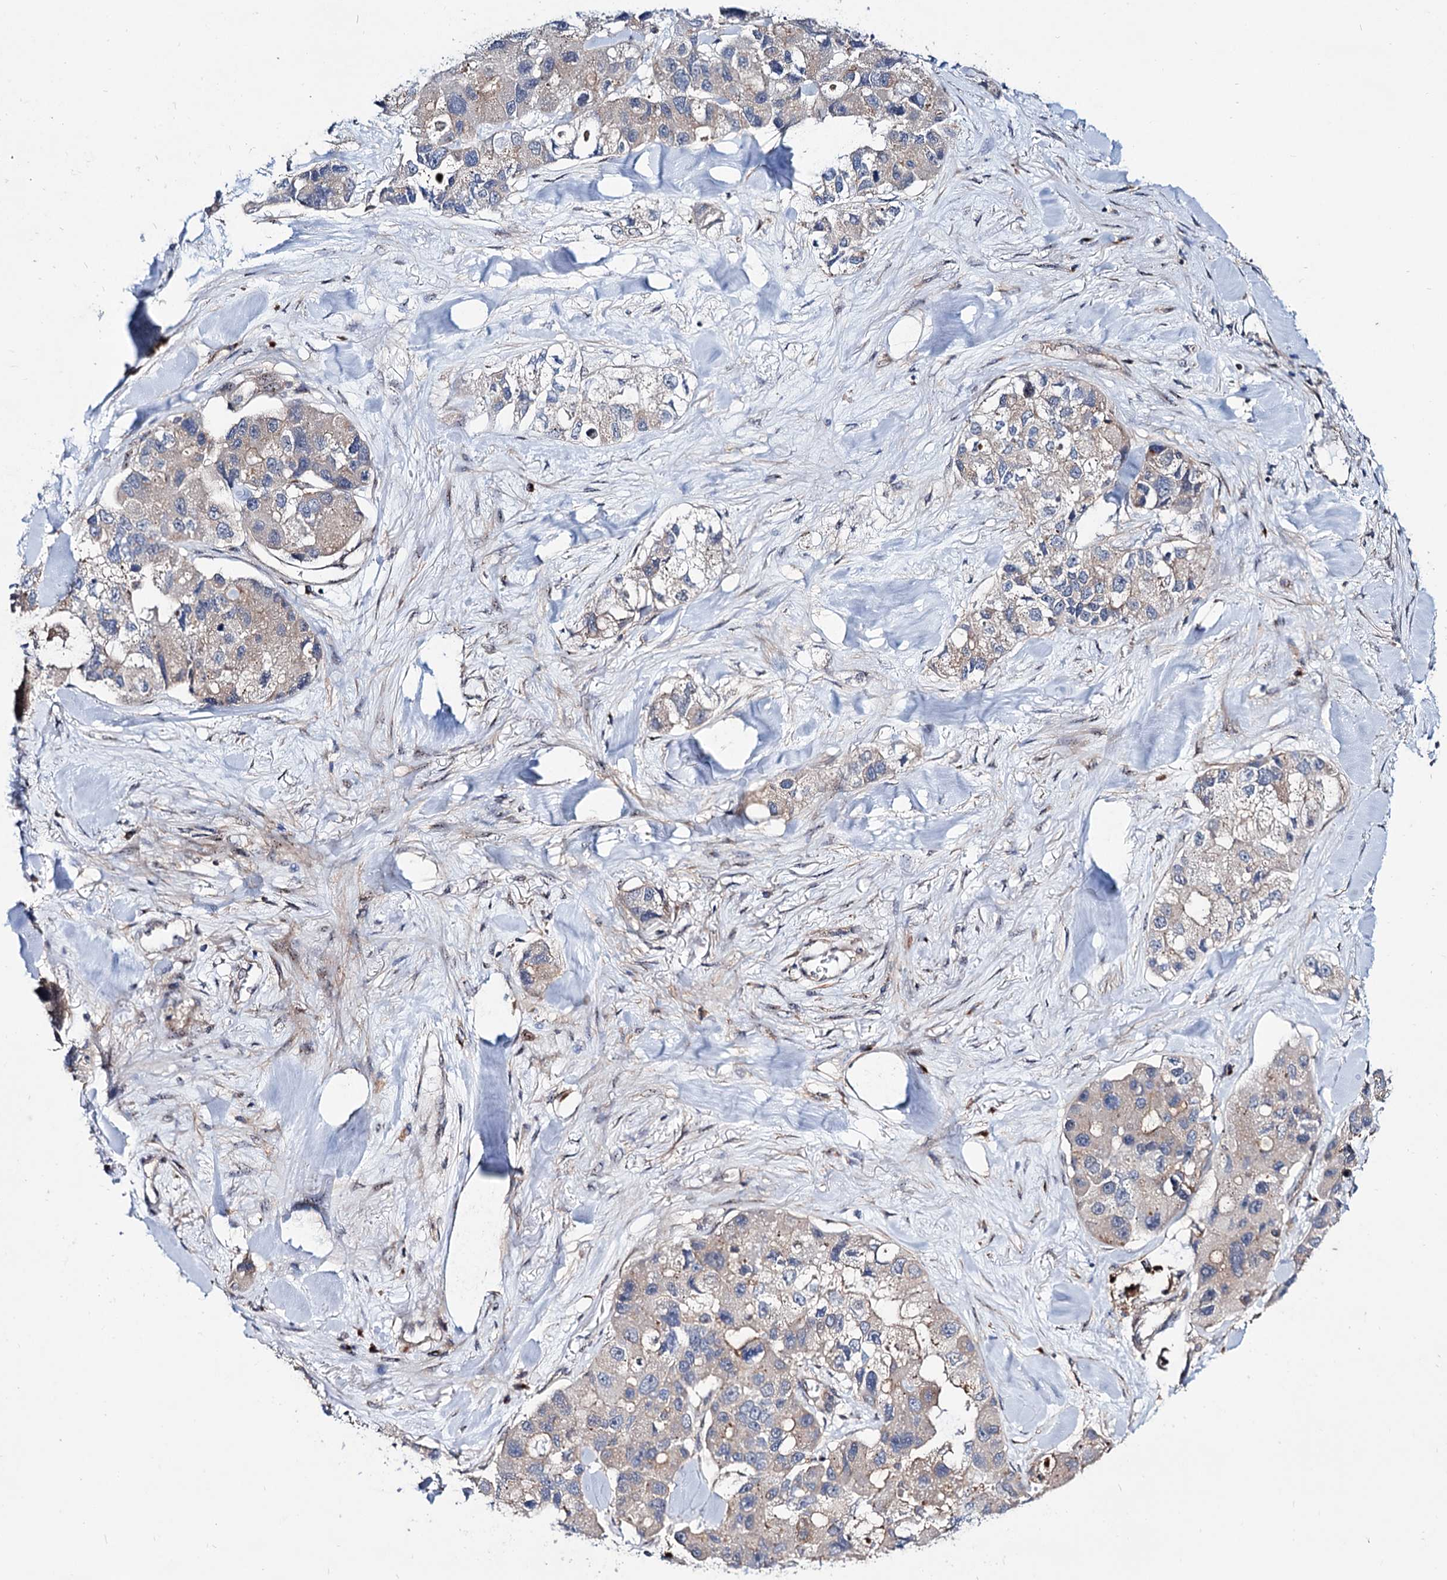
{"staining": {"intensity": "weak", "quantity": "25%-75%", "location": "cytoplasmic/membranous"}, "tissue": "lung cancer", "cell_type": "Tumor cells", "image_type": "cancer", "snomed": [{"axis": "morphology", "description": "Adenocarcinoma, NOS"}, {"axis": "topography", "description": "Lung"}], "caption": "IHC of human lung adenocarcinoma exhibits low levels of weak cytoplasmic/membranous expression in approximately 25%-75% of tumor cells. (Stains: DAB in brown, nuclei in blue, Microscopy: brightfield microscopy at high magnification).", "gene": "SEC24A", "patient": {"sex": "female", "age": 54}}